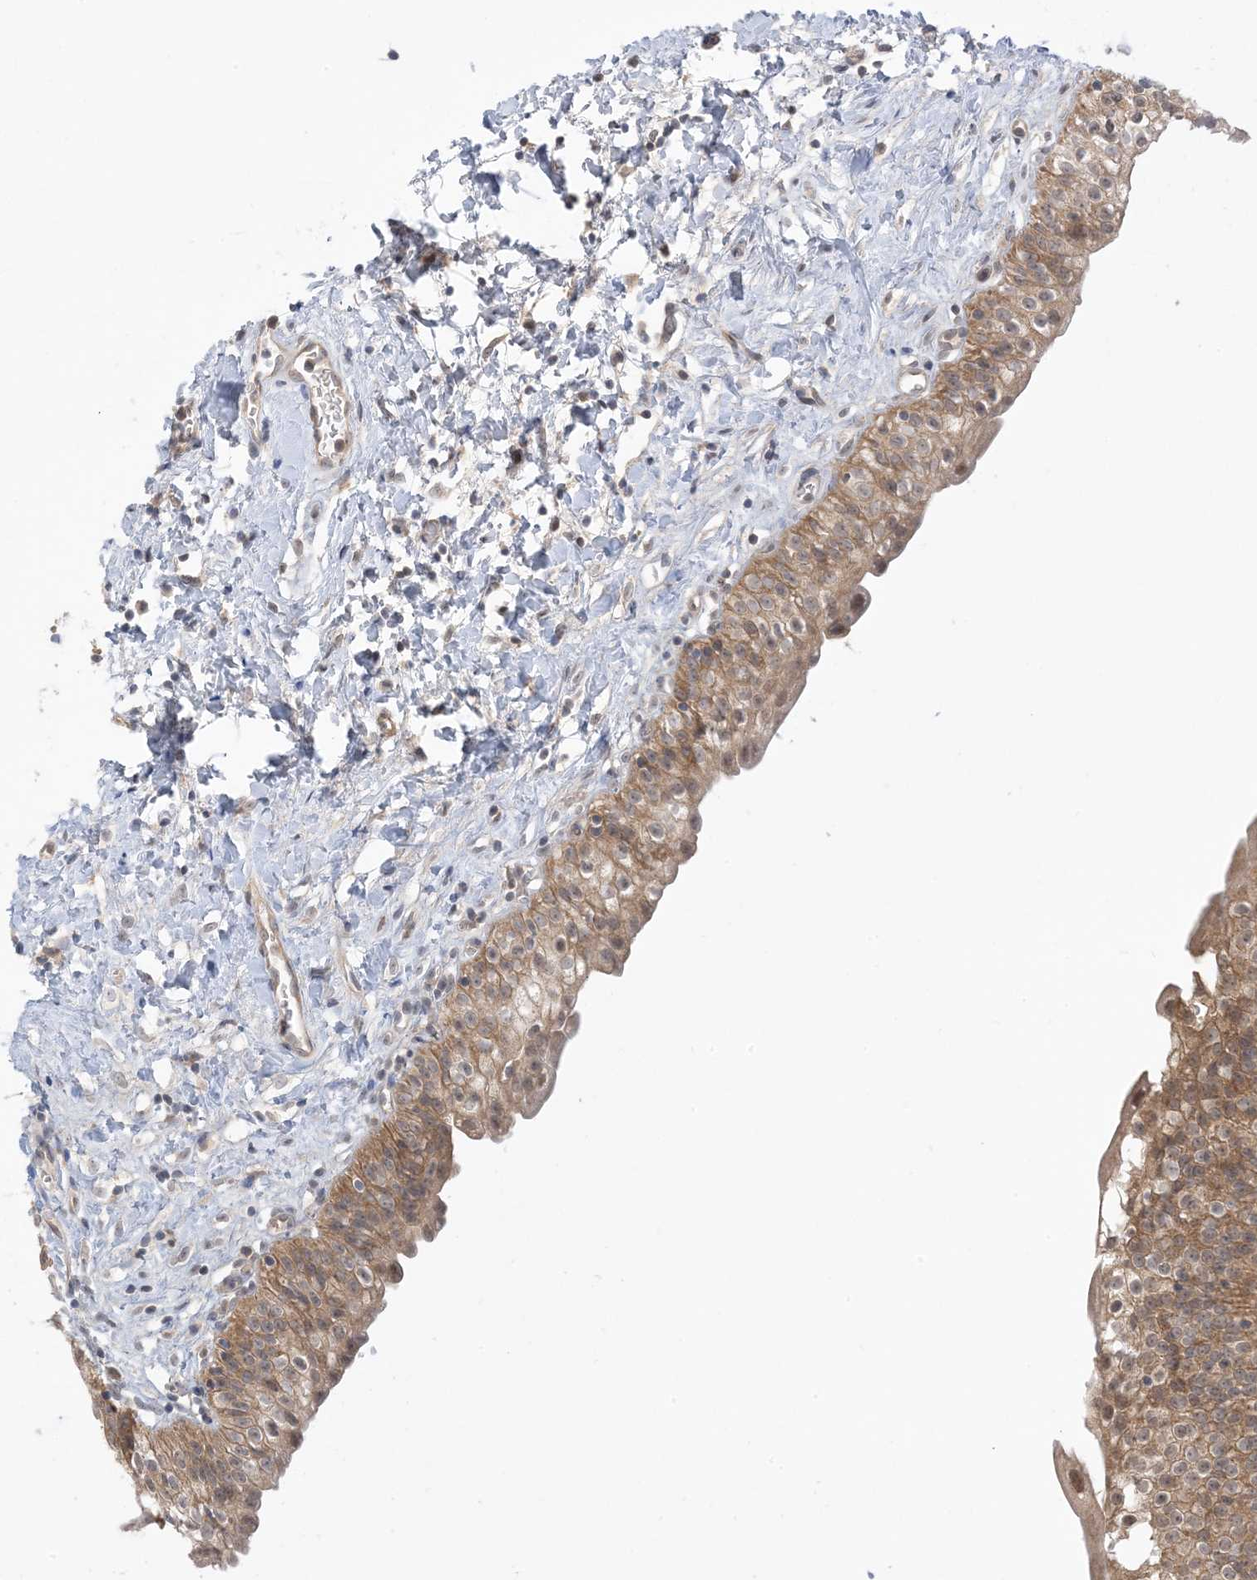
{"staining": {"intensity": "moderate", "quantity": ">75%", "location": "cytoplasmic/membranous"}, "tissue": "urinary bladder", "cell_type": "Urothelial cells", "image_type": "normal", "snomed": [{"axis": "morphology", "description": "Normal tissue, NOS"}, {"axis": "topography", "description": "Urinary bladder"}], "caption": "Urinary bladder was stained to show a protein in brown. There is medium levels of moderate cytoplasmic/membranous staining in about >75% of urothelial cells.", "gene": "WDR26", "patient": {"sex": "male", "age": 51}}